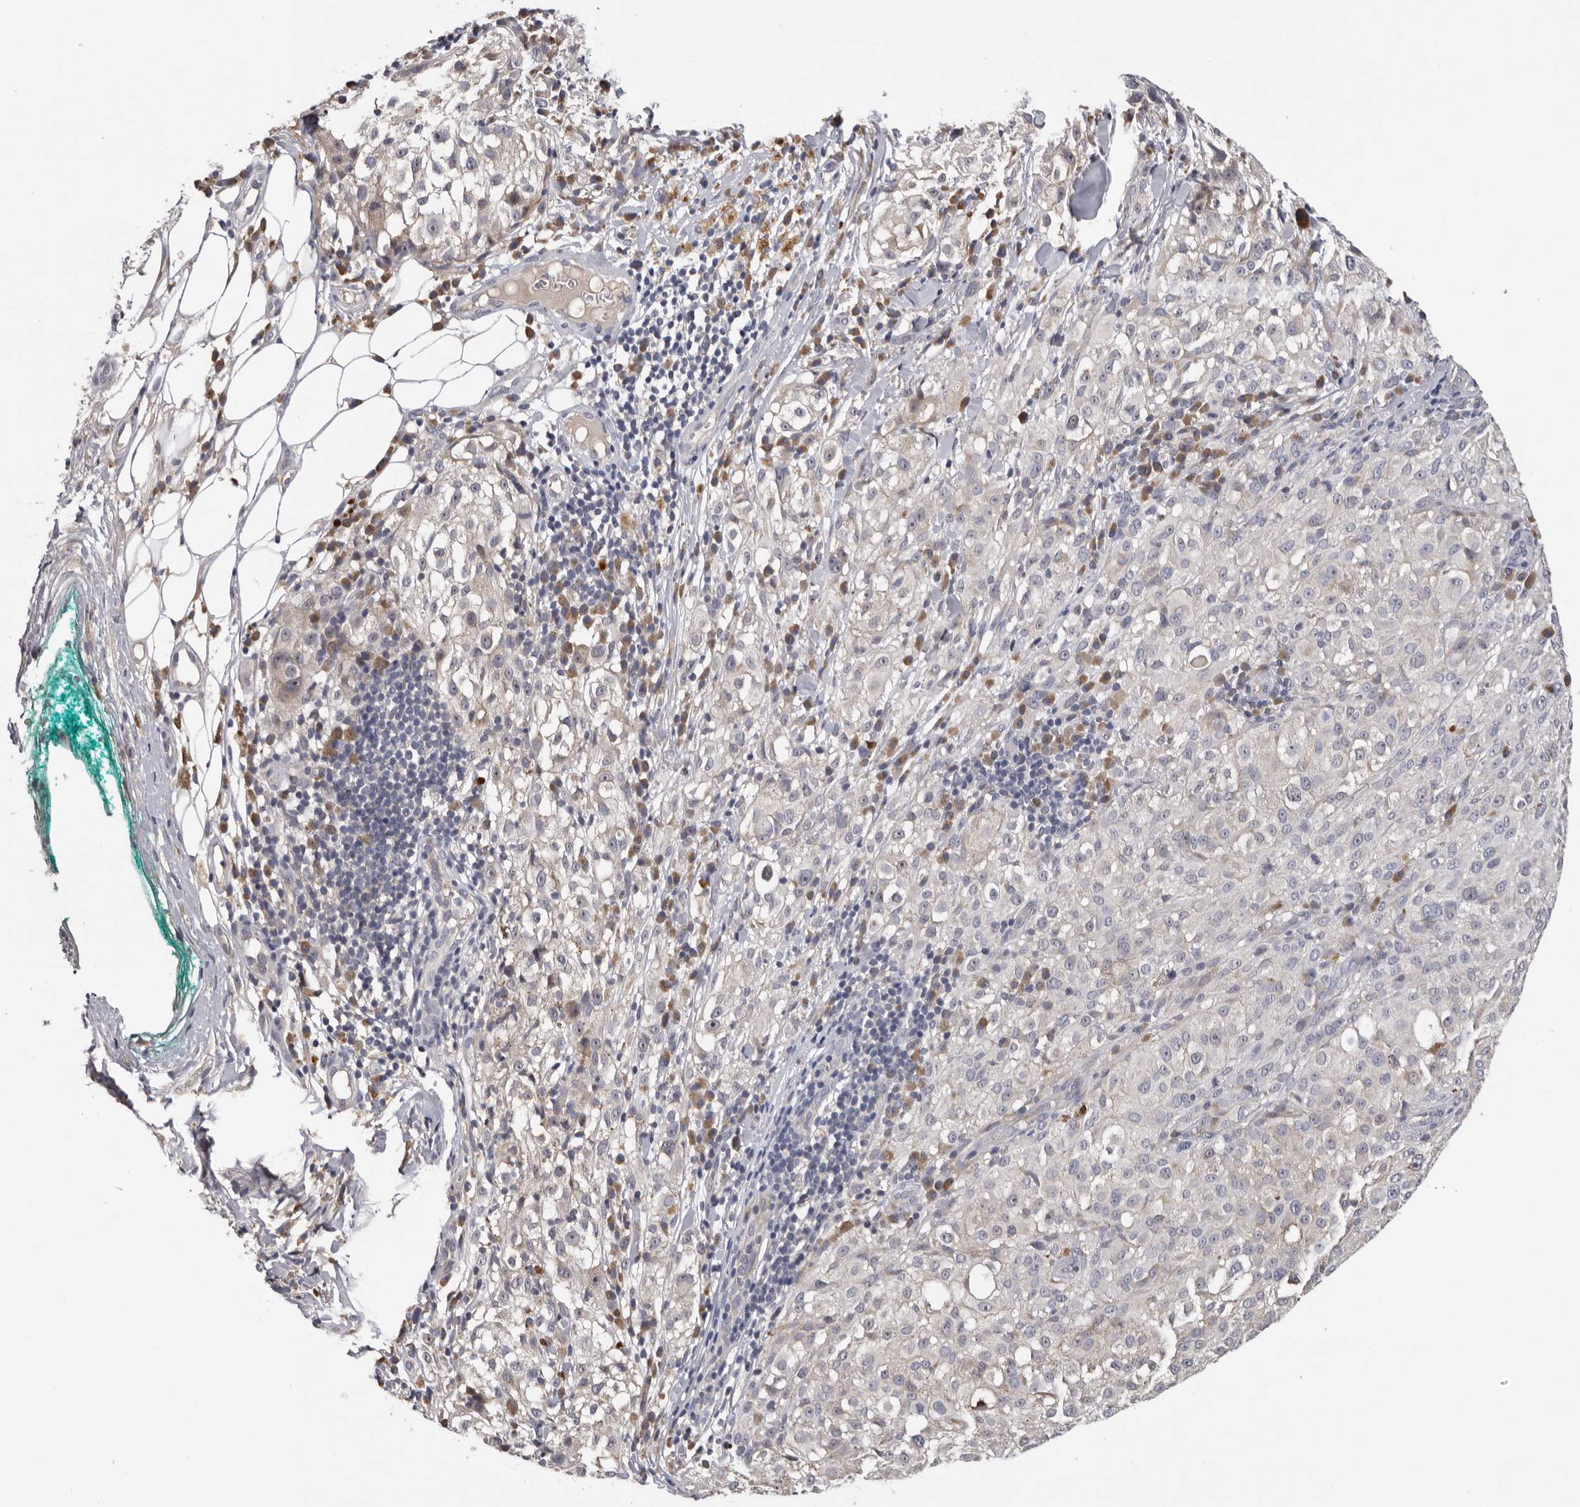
{"staining": {"intensity": "negative", "quantity": "none", "location": "none"}, "tissue": "melanoma", "cell_type": "Tumor cells", "image_type": "cancer", "snomed": [{"axis": "morphology", "description": "Necrosis, NOS"}, {"axis": "morphology", "description": "Malignant melanoma, NOS"}, {"axis": "topography", "description": "Skin"}], "caption": "Human malignant melanoma stained for a protein using immunohistochemistry shows no positivity in tumor cells.", "gene": "KIF2B", "patient": {"sex": "female", "age": 87}}